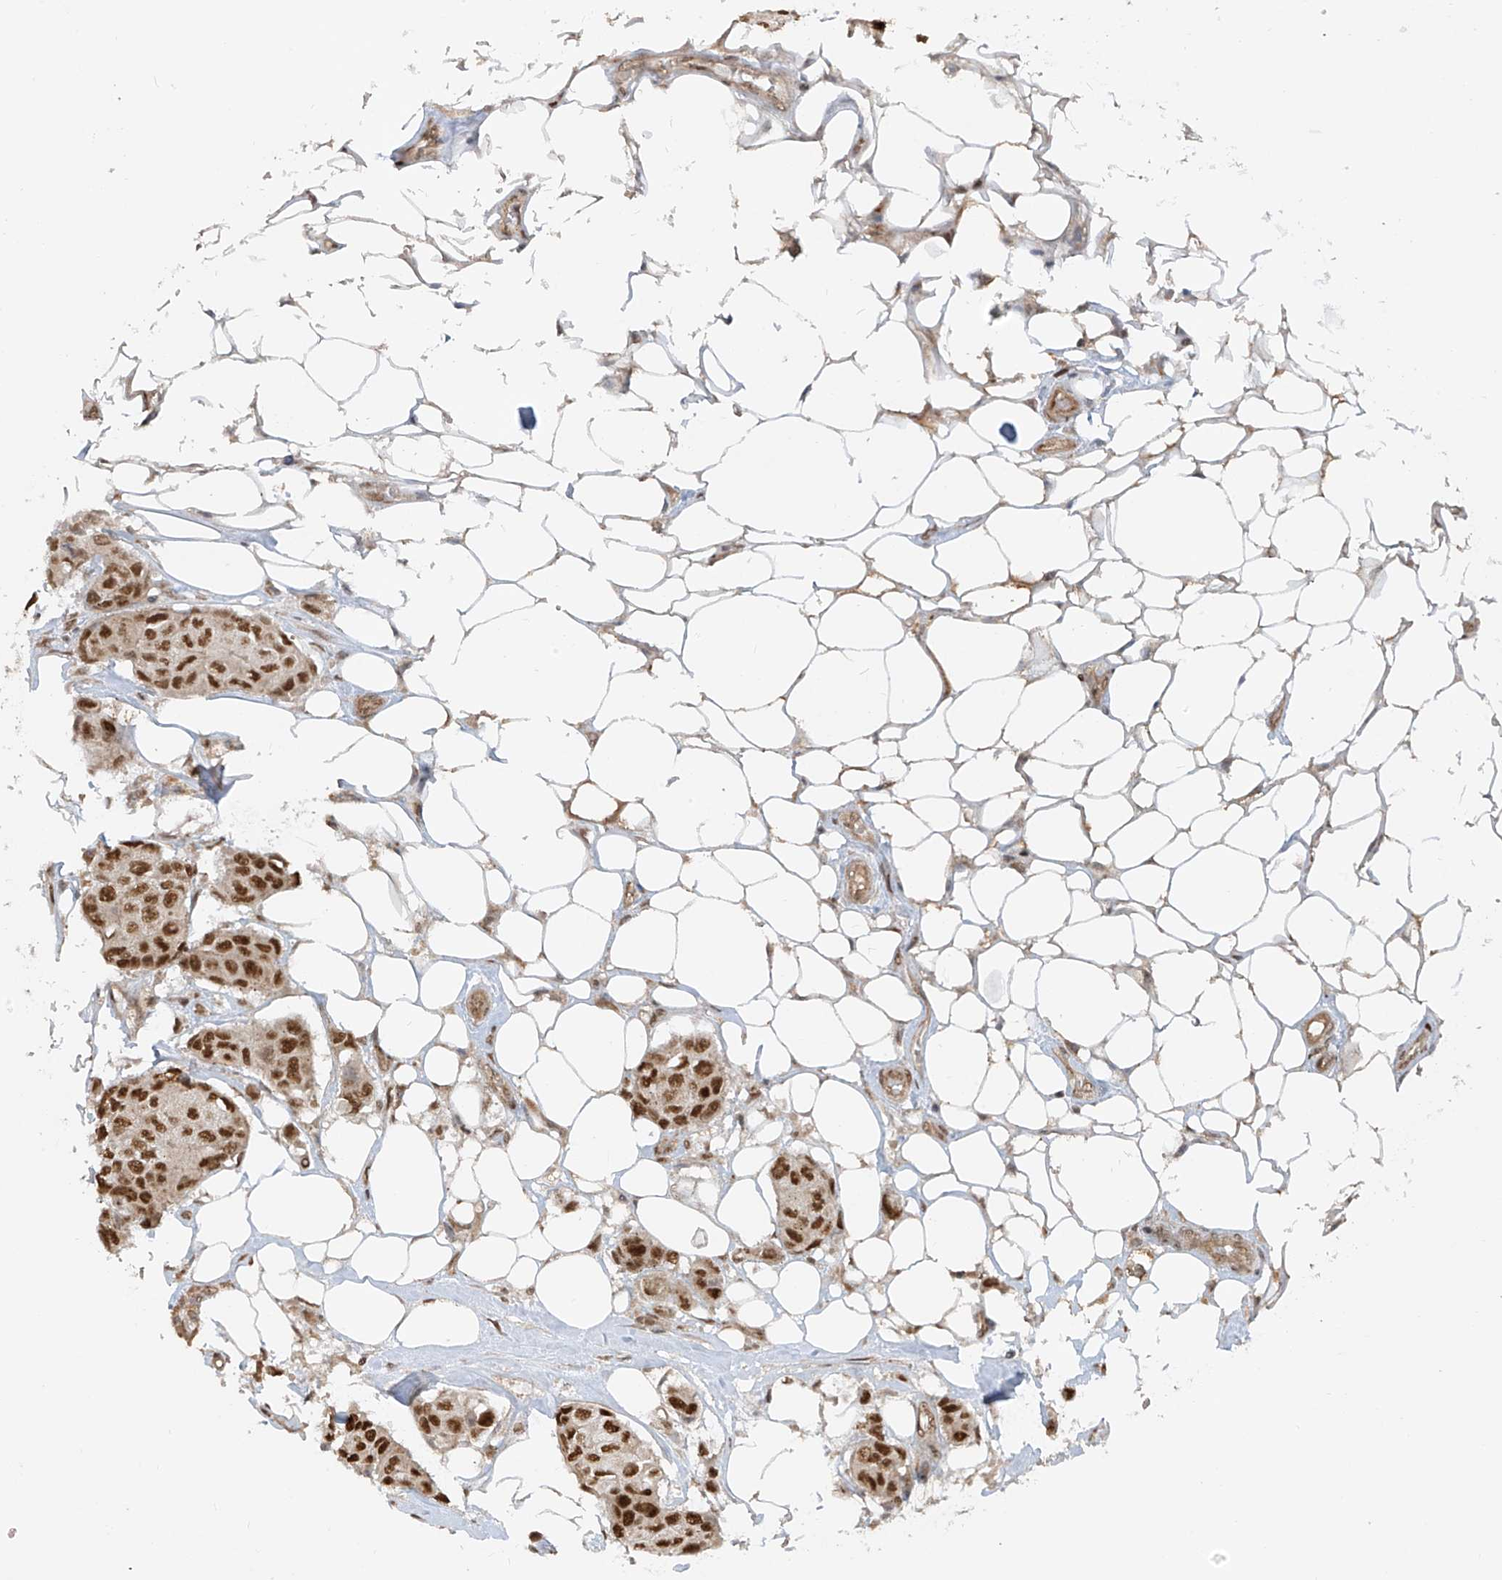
{"staining": {"intensity": "strong", "quantity": ">75%", "location": "nuclear"}, "tissue": "breast cancer", "cell_type": "Tumor cells", "image_type": "cancer", "snomed": [{"axis": "morphology", "description": "Duct carcinoma"}, {"axis": "topography", "description": "Breast"}], "caption": "Immunohistochemical staining of breast intraductal carcinoma reveals strong nuclear protein expression in approximately >75% of tumor cells.", "gene": "ARHGEF3", "patient": {"sex": "female", "age": 80}}